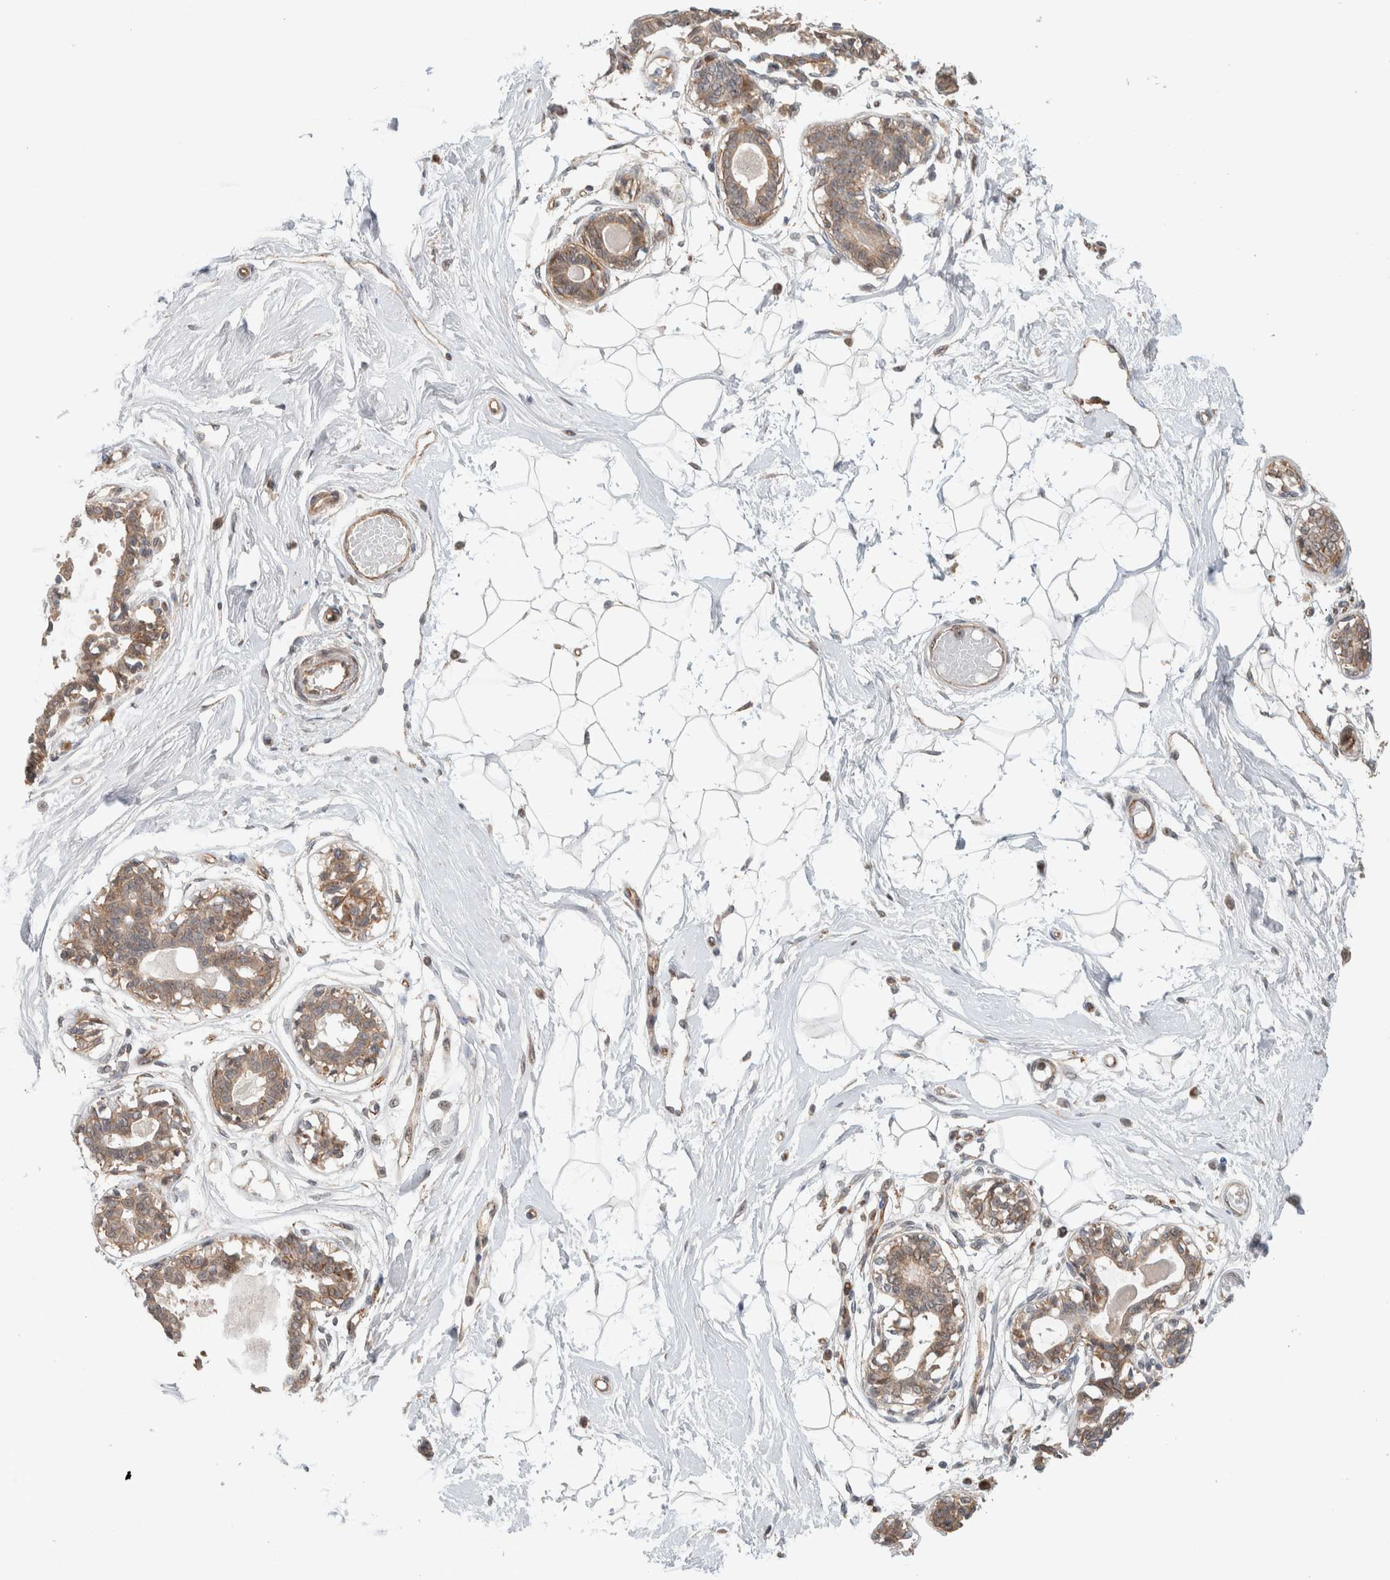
{"staining": {"intensity": "negative", "quantity": "none", "location": "none"}, "tissue": "breast", "cell_type": "Adipocytes", "image_type": "normal", "snomed": [{"axis": "morphology", "description": "Normal tissue, NOS"}, {"axis": "topography", "description": "Breast"}], "caption": "Protein analysis of normal breast displays no significant expression in adipocytes.", "gene": "DEPTOR", "patient": {"sex": "female", "age": 45}}